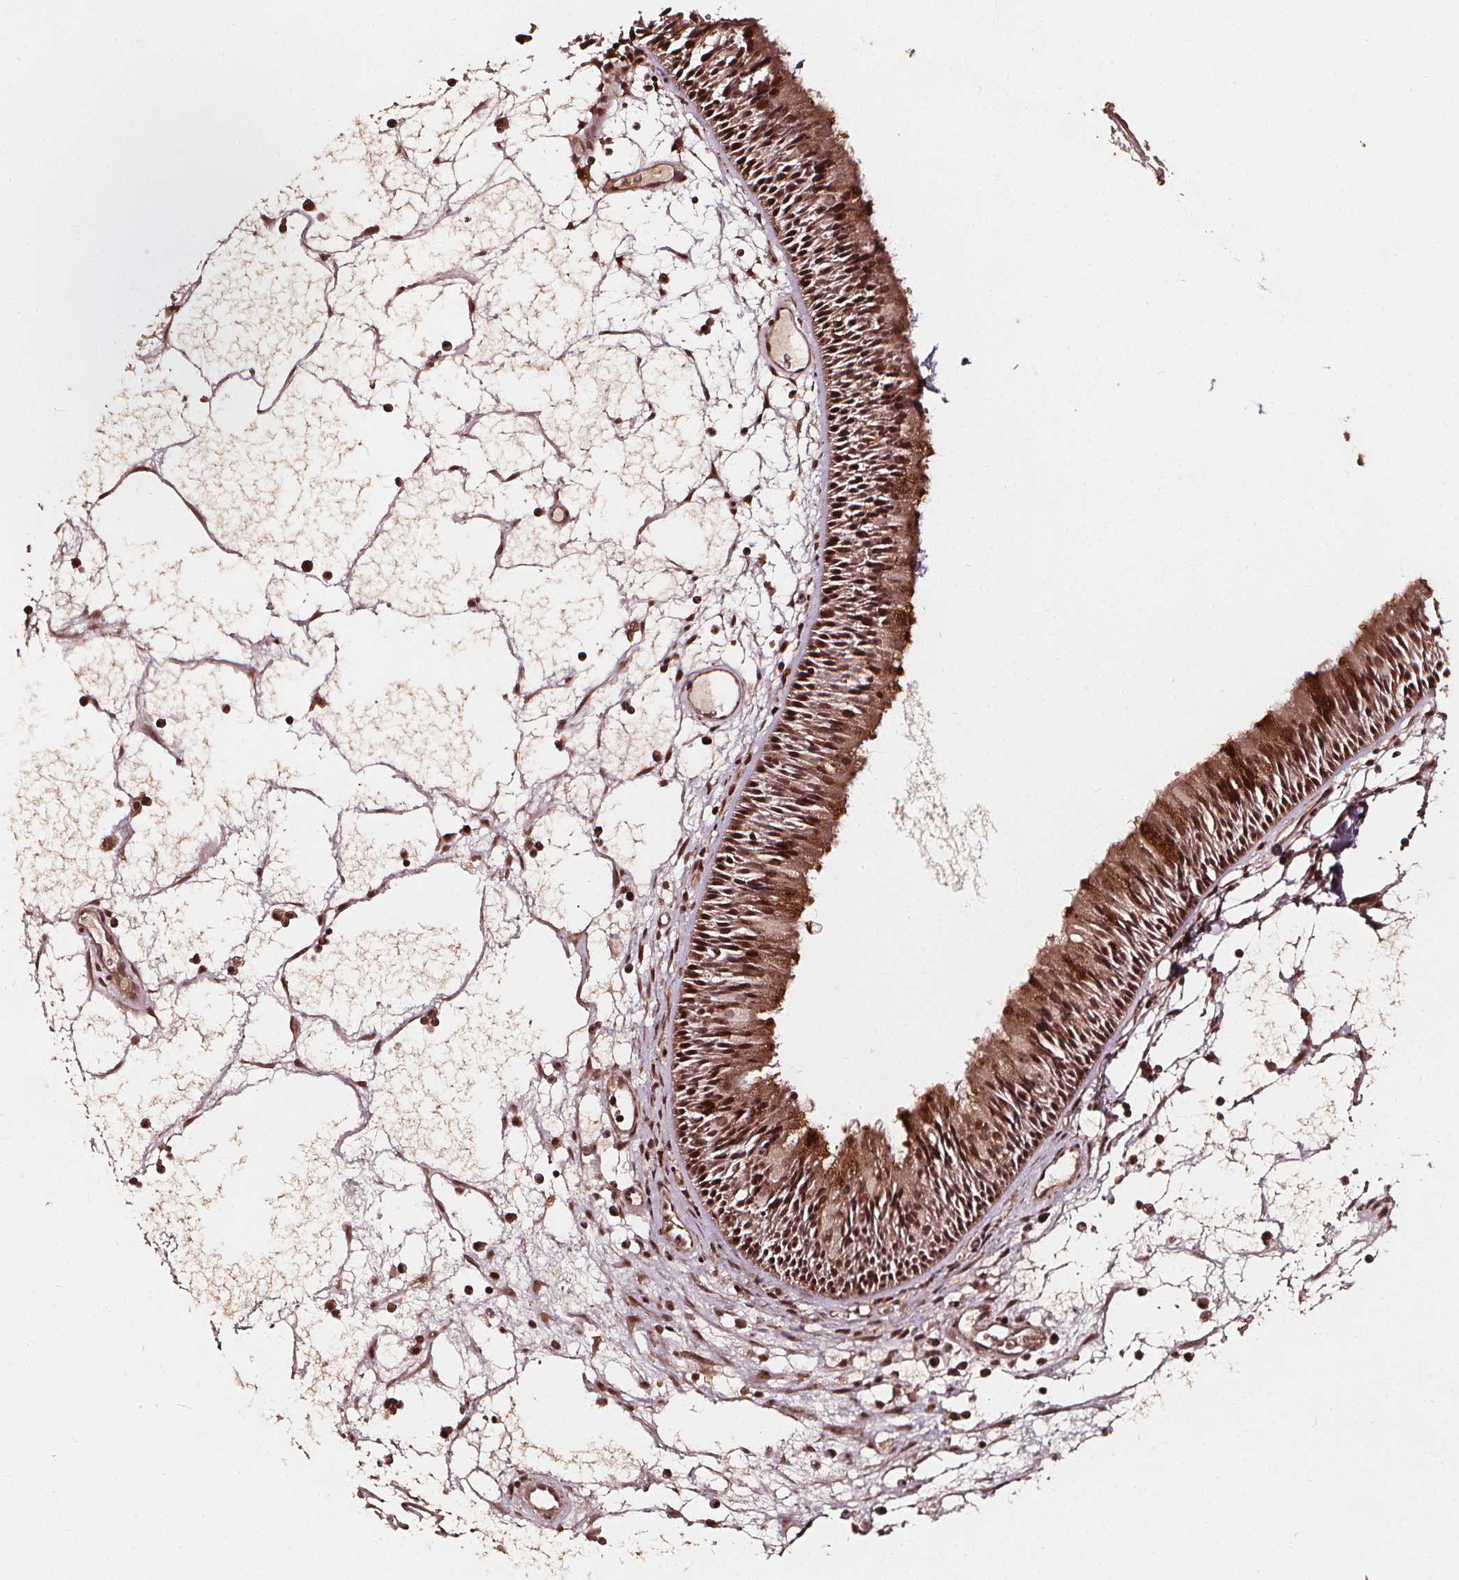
{"staining": {"intensity": "strong", "quantity": ">75%", "location": "cytoplasmic/membranous,nuclear"}, "tissue": "nasopharynx", "cell_type": "Respiratory epithelial cells", "image_type": "normal", "snomed": [{"axis": "morphology", "description": "Normal tissue, NOS"}, {"axis": "topography", "description": "Nasopharynx"}], "caption": "Benign nasopharynx reveals strong cytoplasmic/membranous,nuclear staining in approximately >75% of respiratory epithelial cells, visualized by immunohistochemistry. (brown staining indicates protein expression, while blue staining denotes nuclei).", "gene": "EXOSC9", "patient": {"sex": "male", "age": 31}}